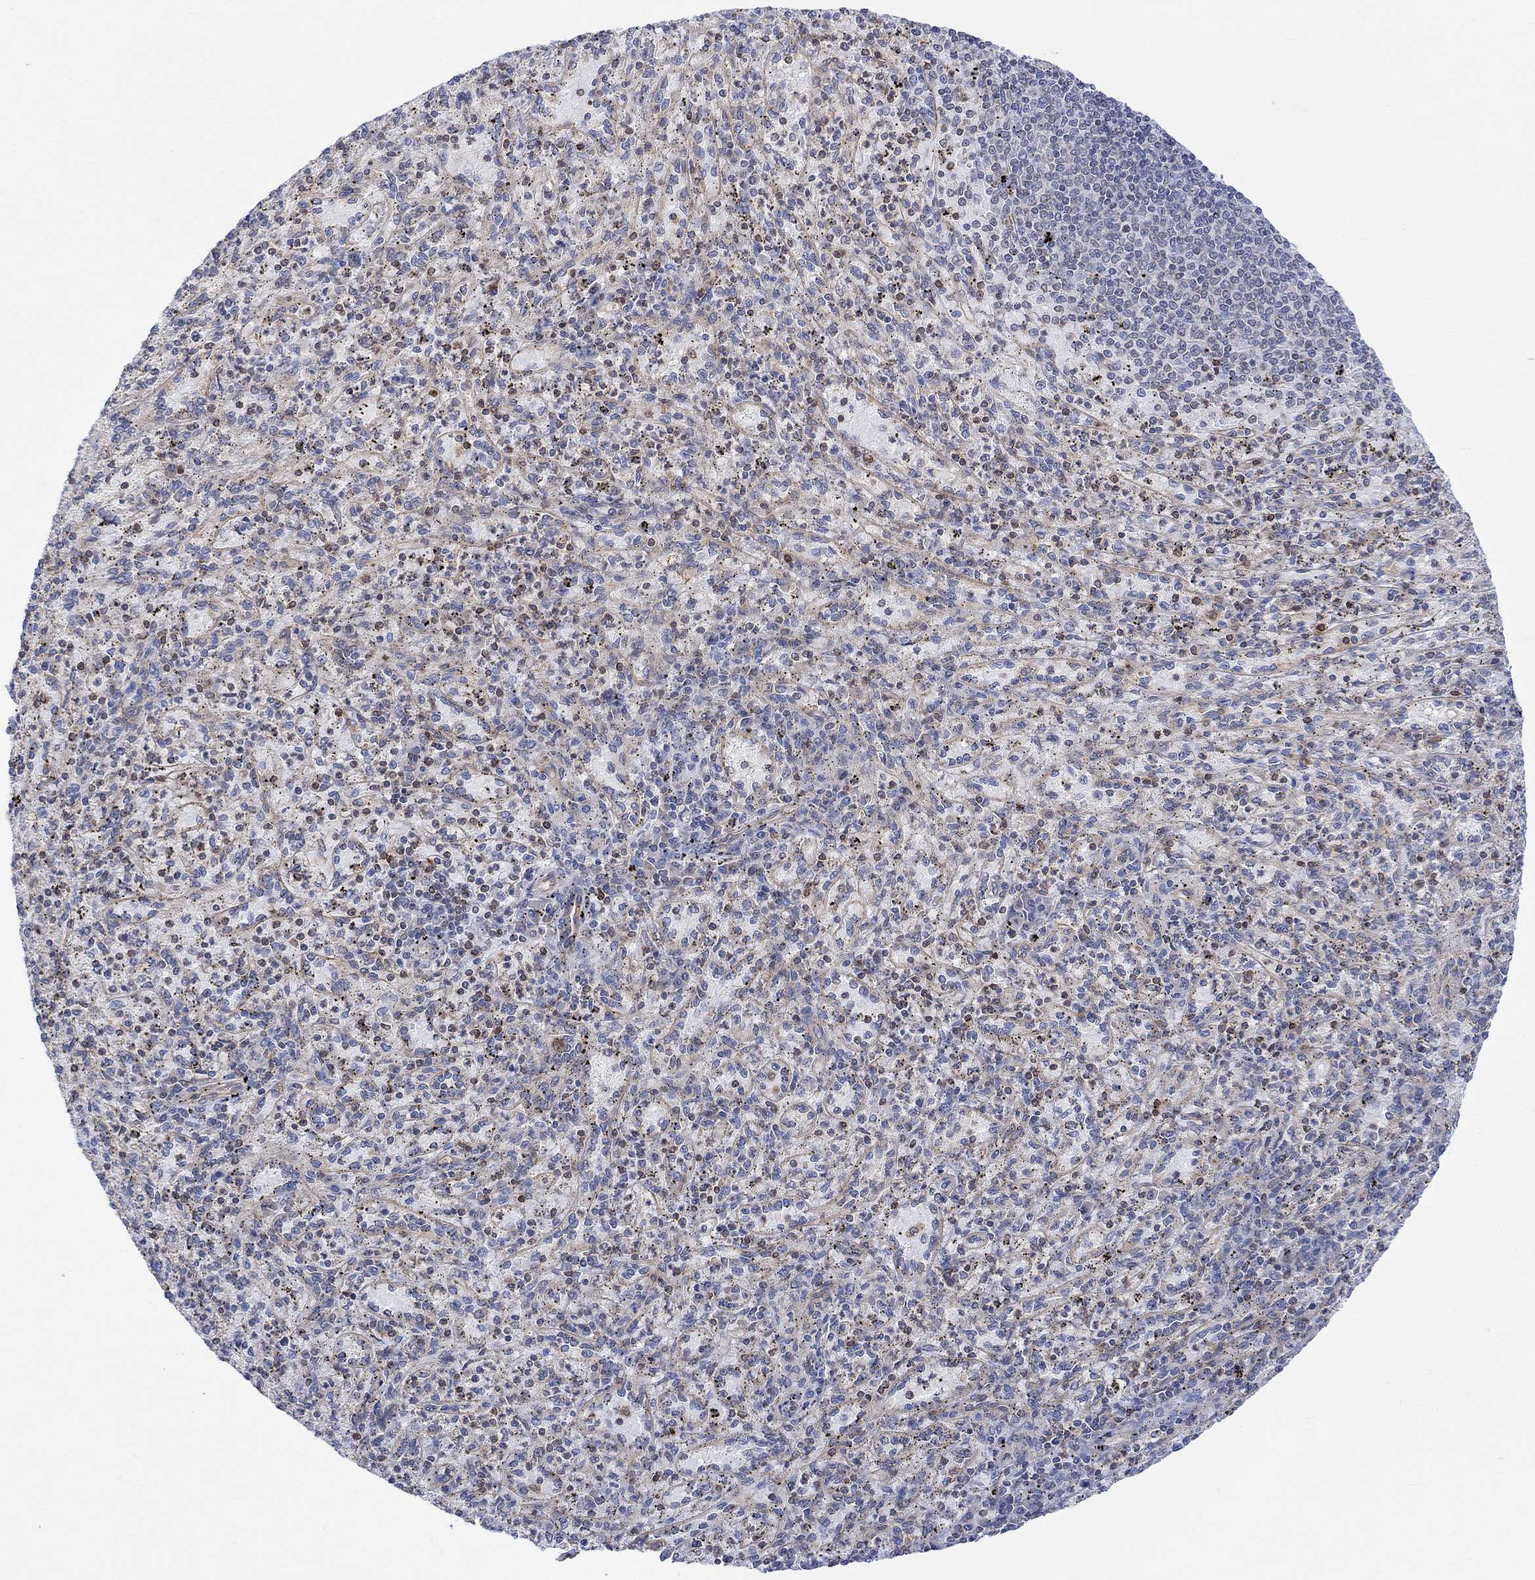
{"staining": {"intensity": "strong", "quantity": "<25%", "location": "cytoplasmic/membranous"}, "tissue": "spleen", "cell_type": "Cells in red pulp", "image_type": "normal", "snomed": [{"axis": "morphology", "description": "Normal tissue, NOS"}, {"axis": "topography", "description": "Spleen"}], "caption": "IHC of unremarkable spleen exhibits medium levels of strong cytoplasmic/membranous staining in approximately <25% of cells in red pulp. (DAB IHC, brown staining for protein, blue staining for nuclei).", "gene": "GBP5", "patient": {"sex": "male", "age": 60}}